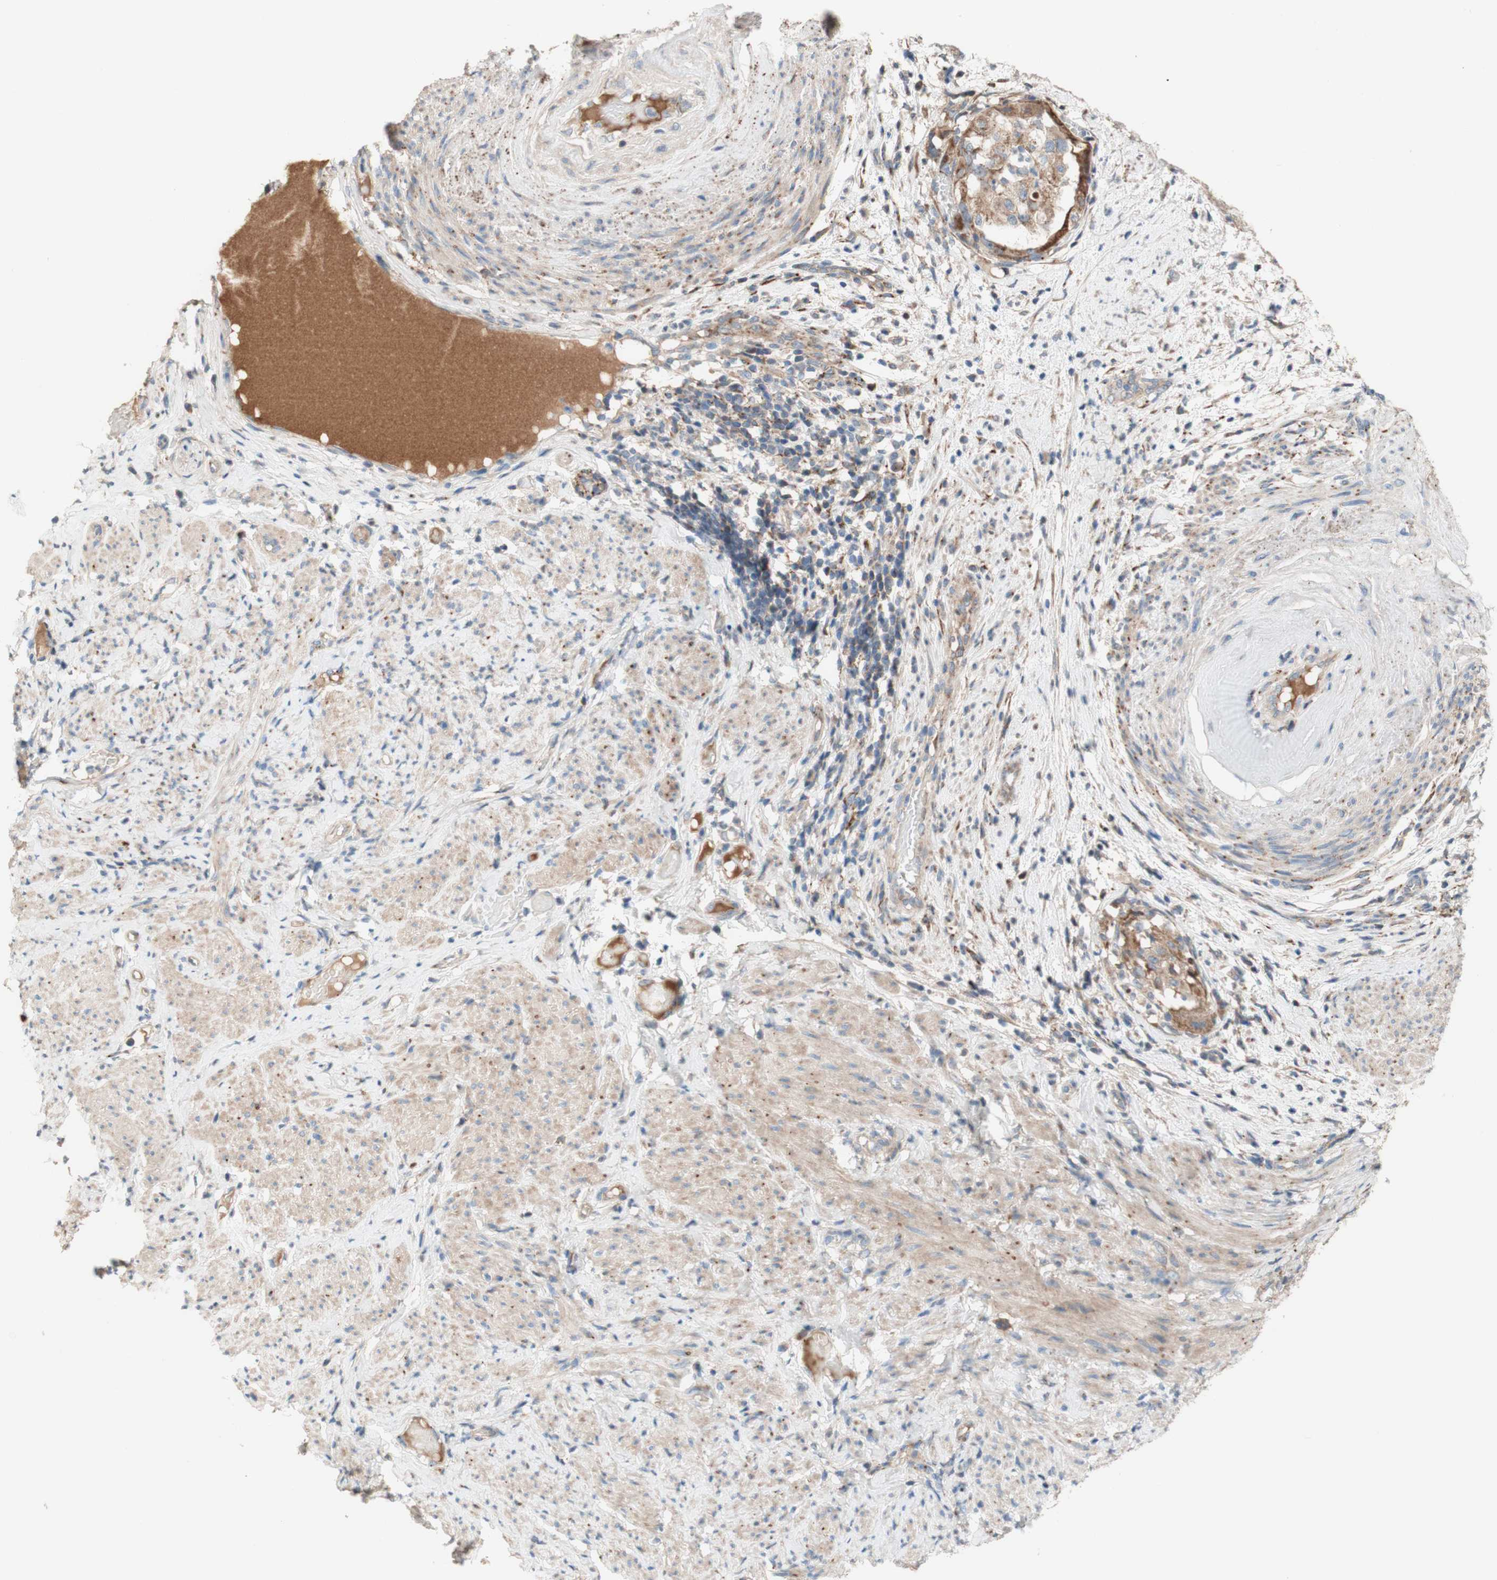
{"staining": {"intensity": "weak", "quantity": ">75%", "location": "cytoplasmic/membranous"}, "tissue": "endometrial cancer", "cell_type": "Tumor cells", "image_type": "cancer", "snomed": [{"axis": "morphology", "description": "Adenocarcinoma, NOS"}, {"axis": "topography", "description": "Endometrium"}], "caption": "Weak cytoplasmic/membranous positivity for a protein is present in approximately >75% of tumor cells of endometrial cancer (adenocarcinoma) using IHC.", "gene": "PTPN21", "patient": {"sex": "female", "age": 85}}